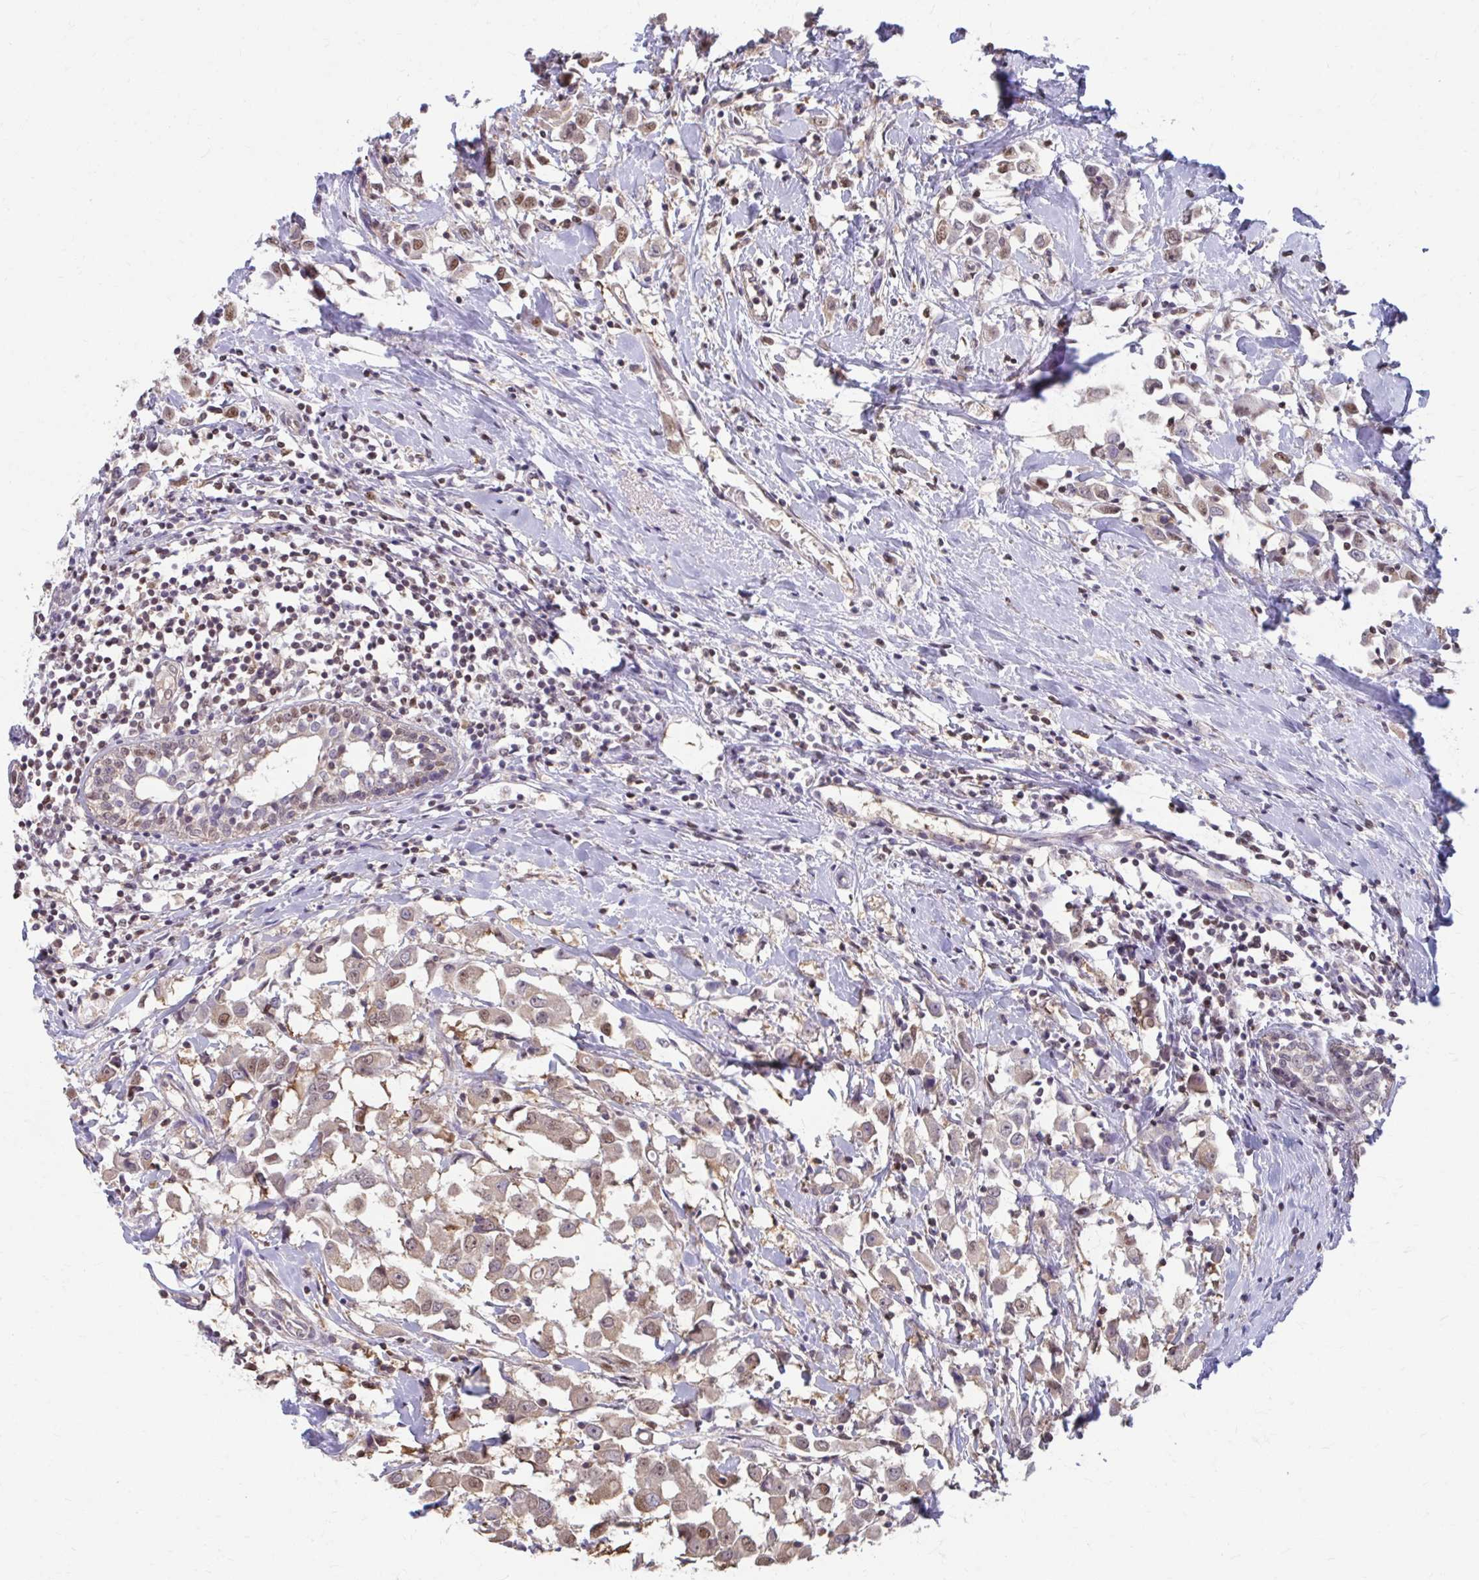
{"staining": {"intensity": "weak", "quantity": ">75%", "location": "cytoplasmic/membranous,nuclear"}, "tissue": "breast cancer", "cell_type": "Tumor cells", "image_type": "cancer", "snomed": [{"axis": "morphology", "description": "Duct carcinoma"}, {"axis": "topography", "description": "Breast"}], "caption": "Immunohistochemical staining of human breast cancer (invasive ductal carcinoma) reveals low levels of weak cytoplasmic/membranous and nuclear protein positivity in about >75% of tumor cells. (Stains: DAB (3,3'-diaminobenzidine) in brown, nuclei in blue, Microscopy: brightfield microscopy at high magnification).", "gene": "ING4", "patient": {"sex": "female", "age": 61}}